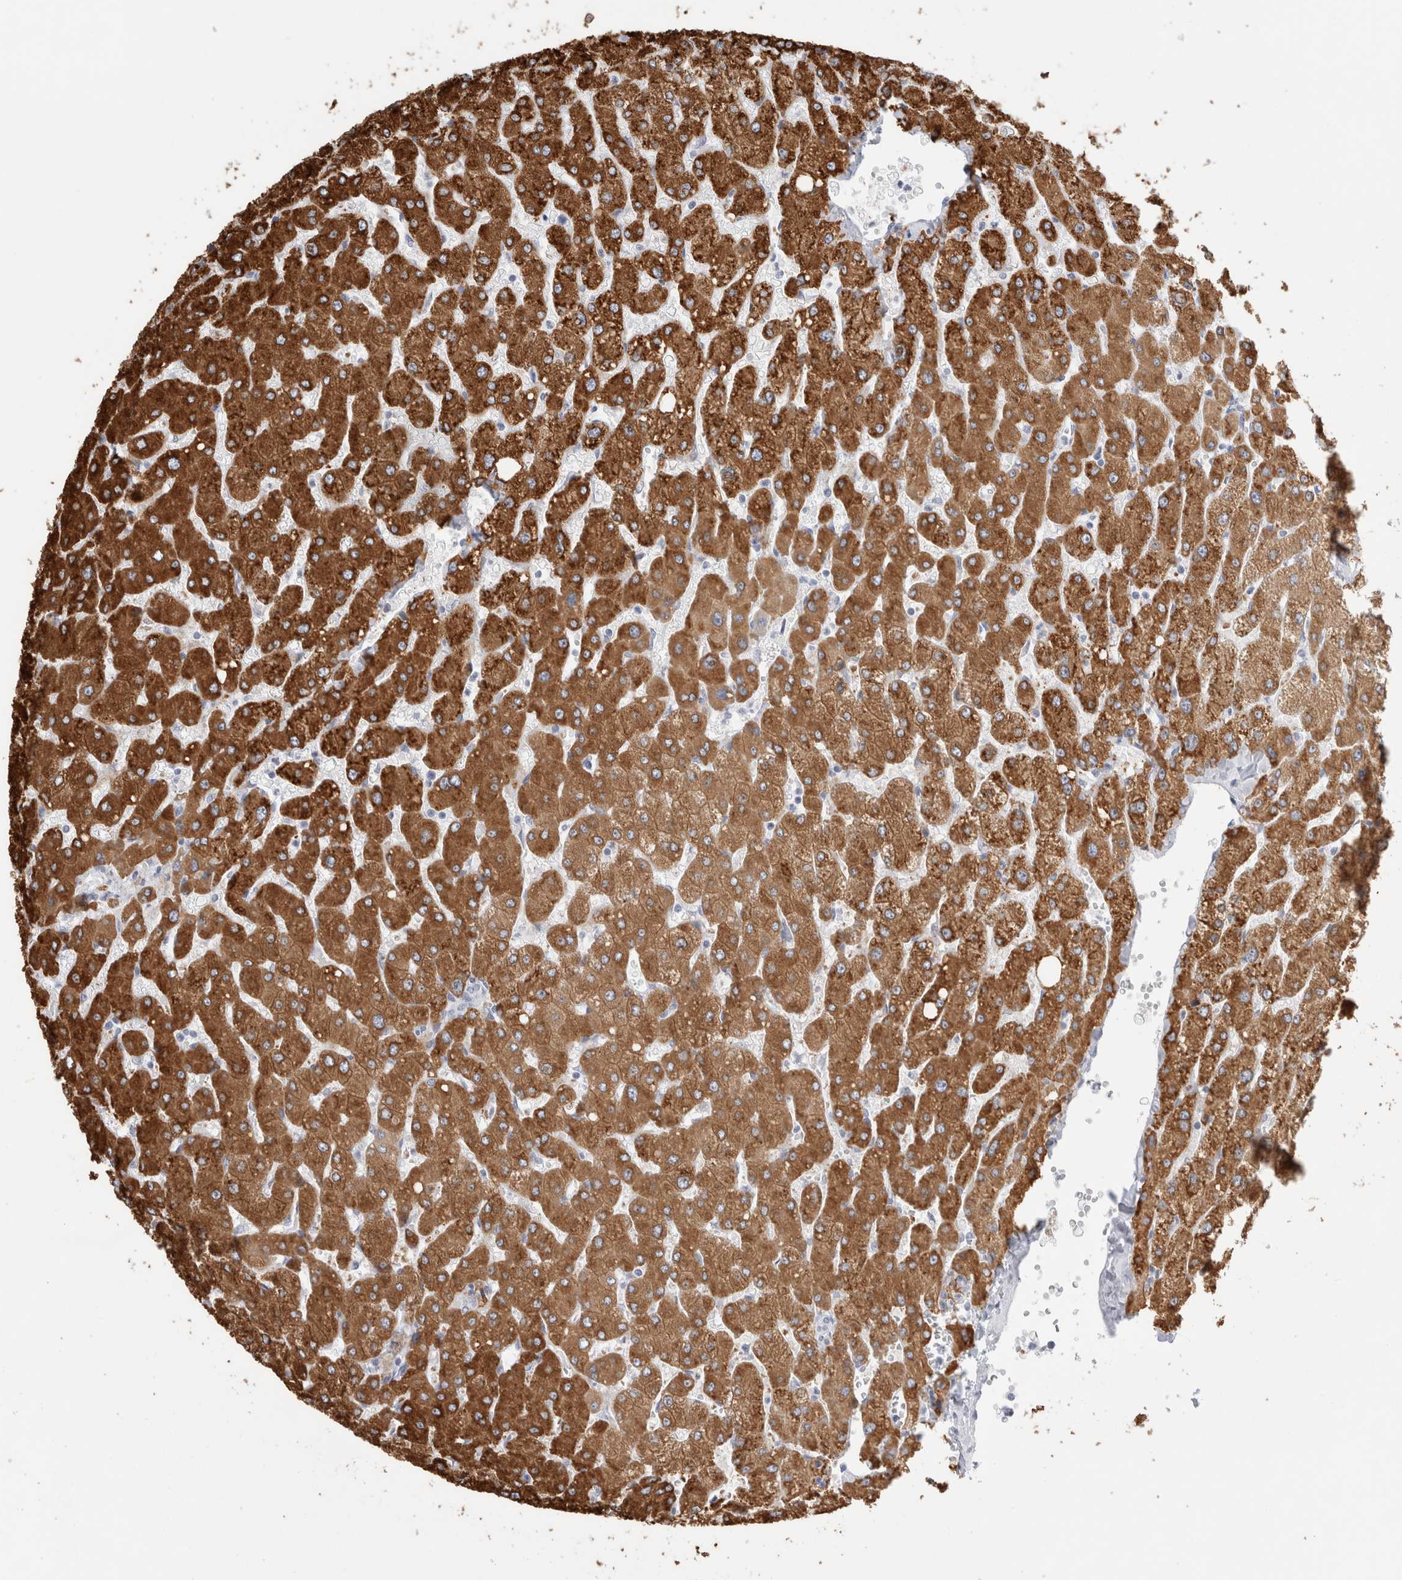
{"staining": {"intensity": "negative", "quantity": "none", "location": "none"}, "tissue": "liver", "cell_type": "Cholangiocytes", "image_type": "normal", "snomed": [{"axis": "morphology", "description": "Normal tissue, NOS"}, {"axis": "topography", "description": "Liver"}], "caption": "A high-resolution image shows IHC staining of unremarkable liver, which exhibits no significant positivity in cholangiocytes. (DAB (3,3'-diaminobenzidine) immunohistochemistry visualized using brightfield microscopy, high magnification).", "gene": "MUC15", "patient": {"sex": "male", "age": 55}}